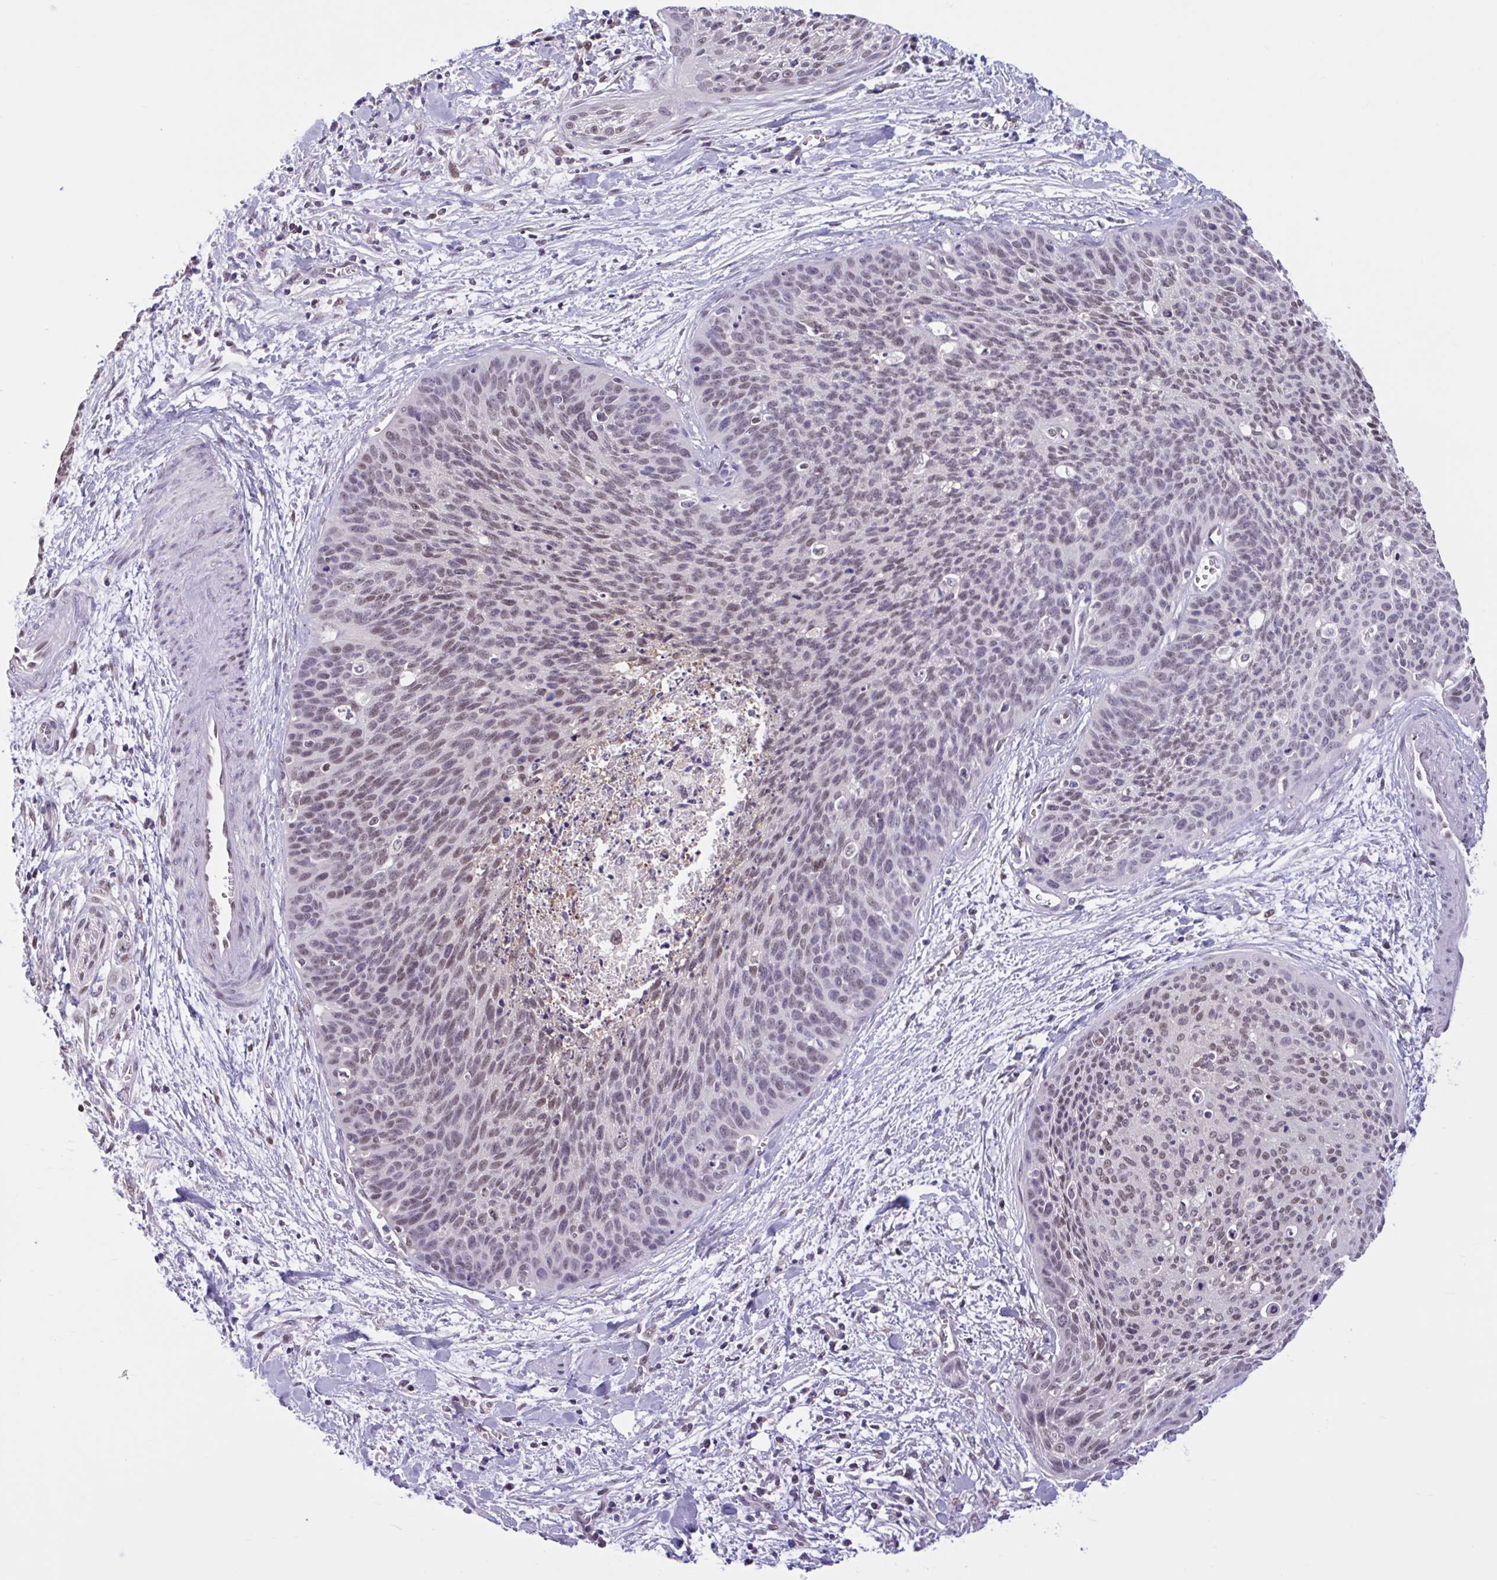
{"staining": {"intensity": "weak", "quantity": "25%-75%", "location": "nuclear"}, "tissue": "cervical cancer", "cell_type": "Tumor cells", "image_type": "cancer", "snomed": [{"axis": "morphology", "description": "Squamous cell carcinoma, NOS"}, {"axis": "topography", "description": "Cervix"}], "caption": "Brown immunohistochemical staining in cervical cancer demonstrates weak nuclear expression in about 25%-75% of tumor cells. (DAB (3,3'-diaminobenzidine) = brown stain, brightfield microscopy at high magnification).", "gene": "RBL1", "patient": {"sex": "female", "age": 55}}